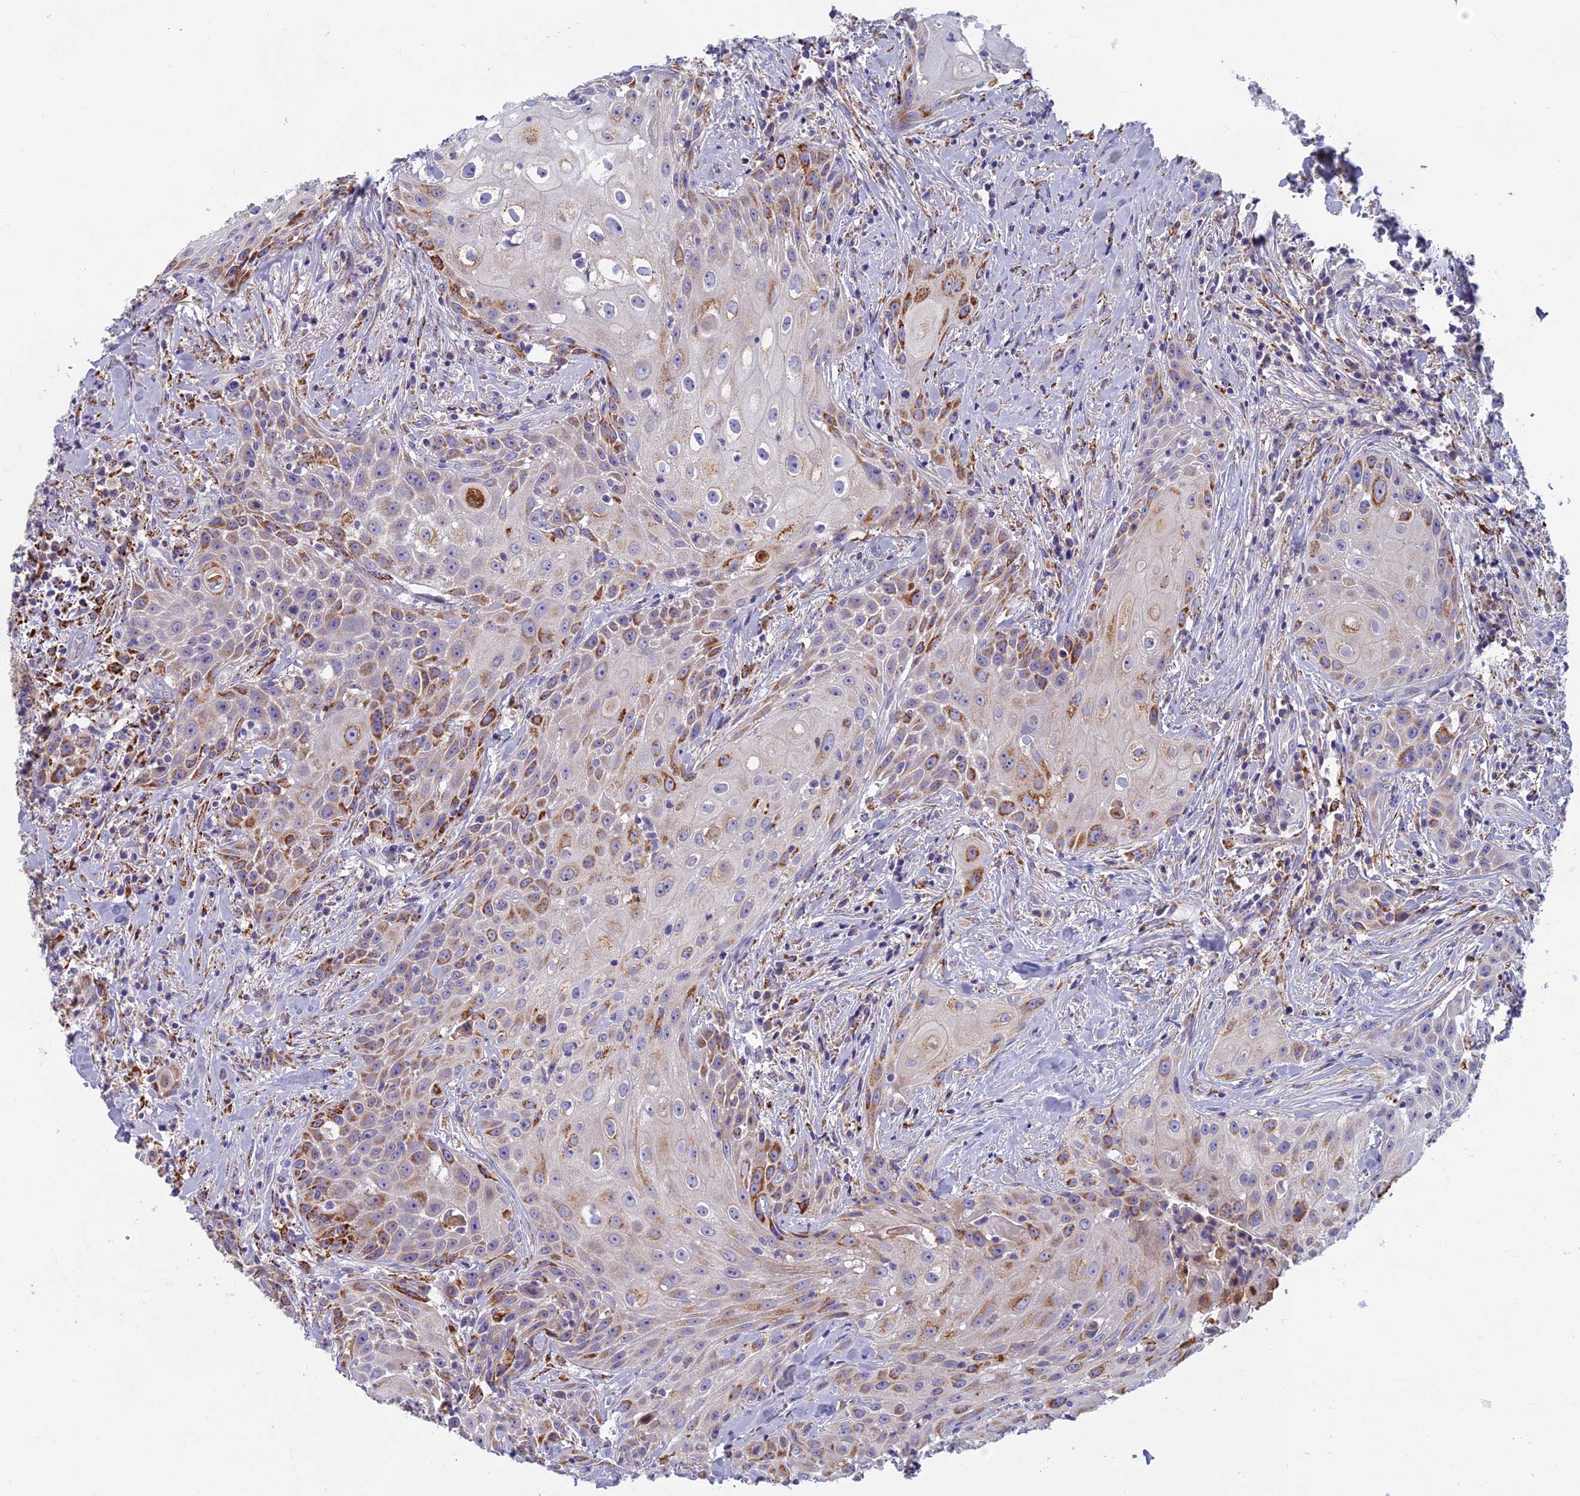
{"staining": {"intensity": "moderate", "quantity": "<25%", "location": "cytoplasmic/membranous"}, "tissue": "head and neck cancer", "cell_type": "Tumor cells", "image_type": "cancer", "snomed": [{"axis": "morphology", "description": "Squamous cell carcinoma, NOS"}, {"axis": "topography", "description": "Oral tissue"}, {"axis": "topography", "description": "Head-Neck"}], "caption": "Squamous cell carcinoma (head and neck) stained with IHC demonstrates moderate cytoplasmic/membranous positivity in approximately <25% of tumor cells.", "gene": "SEMA7A", "patient": {"sex": "female", "age": 82}}